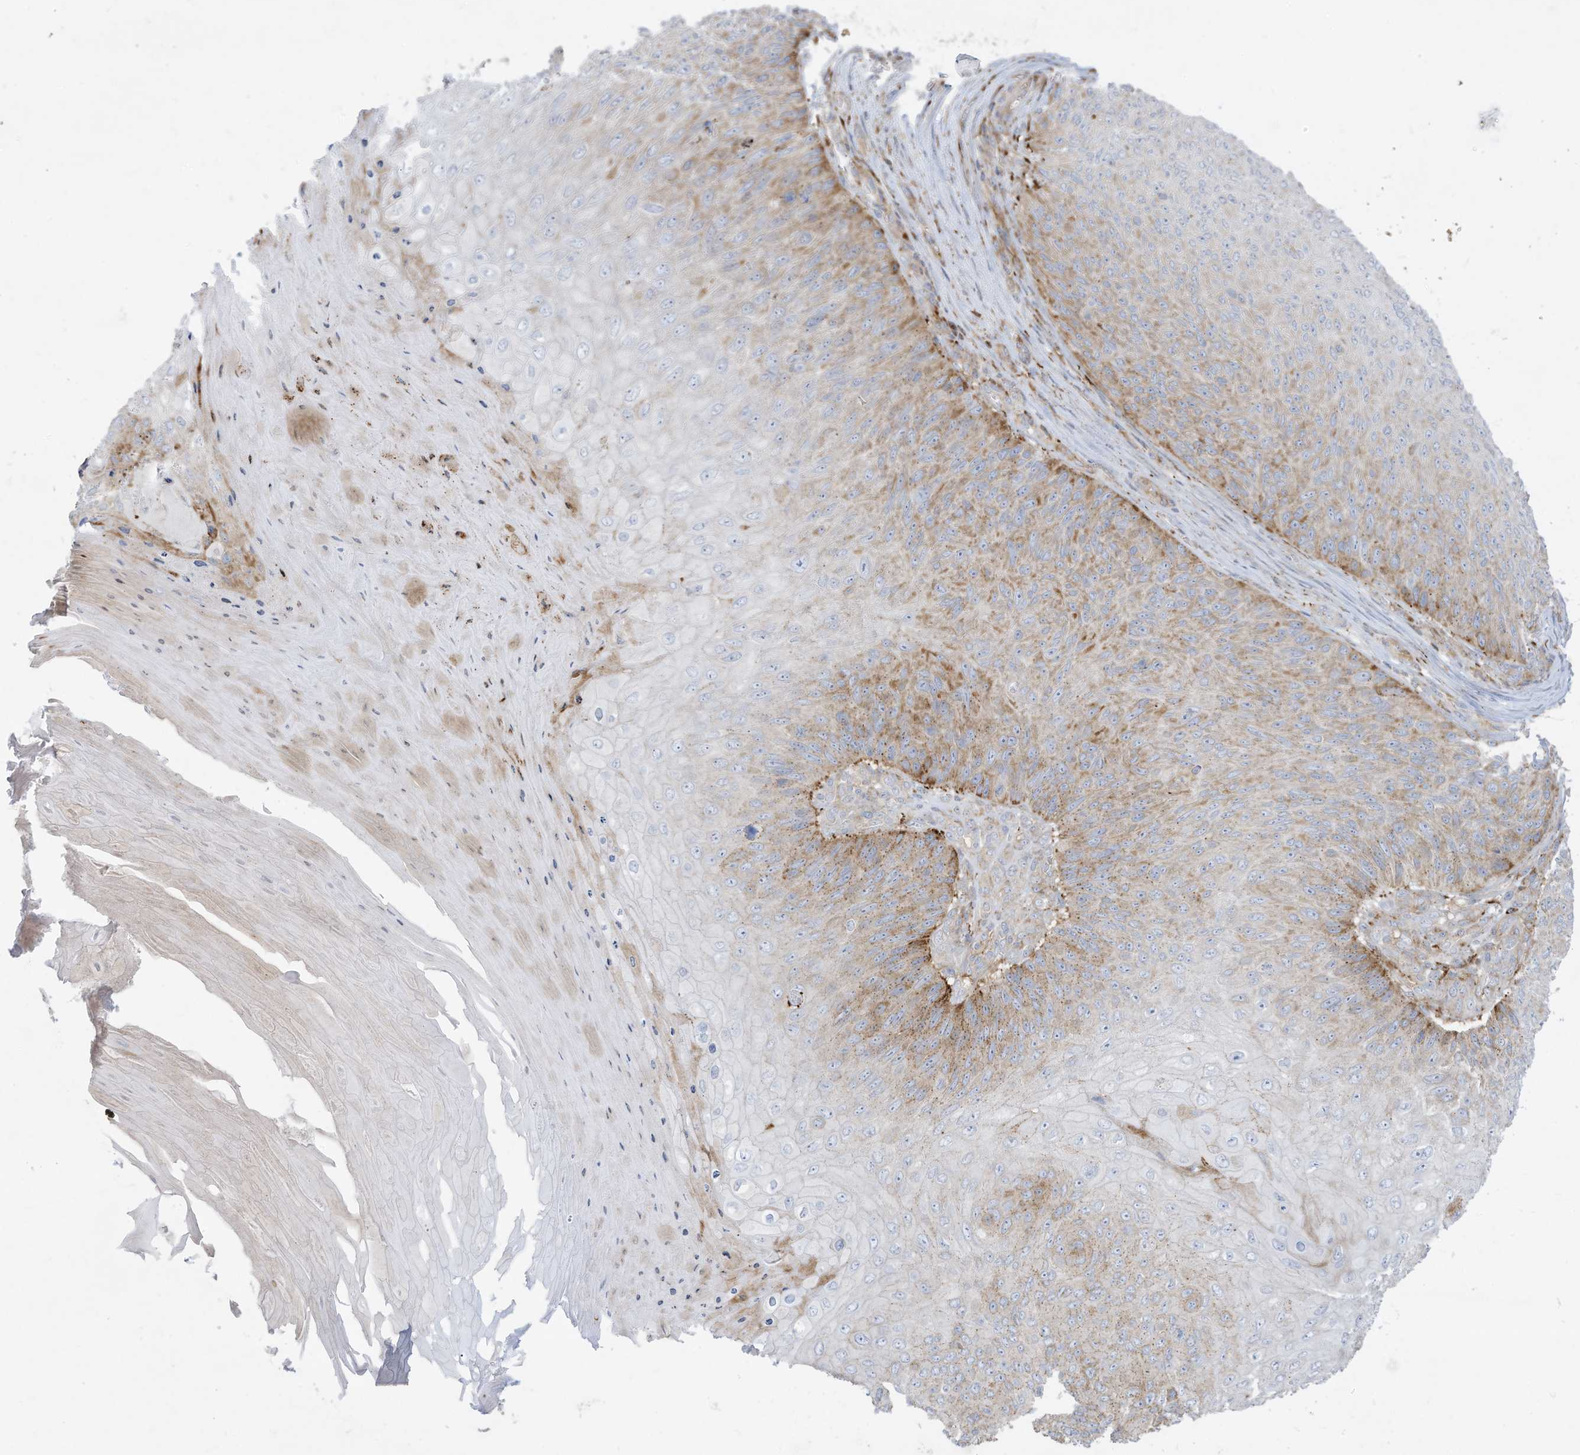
{"staining": {"intensity": "moderate", "quantity": "25%-75%", "location": "cytoplasmic/membranous"}, "tissue": "skin cancer", "cell_type": "Tumor cells", "image_type": "cancer", "snomed": [{"axis": "morphology", "description": "Squamous cell carcinoma, NOS"}, {"axis": "topography", "description": "Skin"}], "caption": "About 25%-75% of tumor cells in skin cancer show moderate cytoplasmic/membranous protein expression as visualized by brown immunohistochemical staining.", "gene": "THNSL2", "patient": {"sex": "female", "age": 88}}